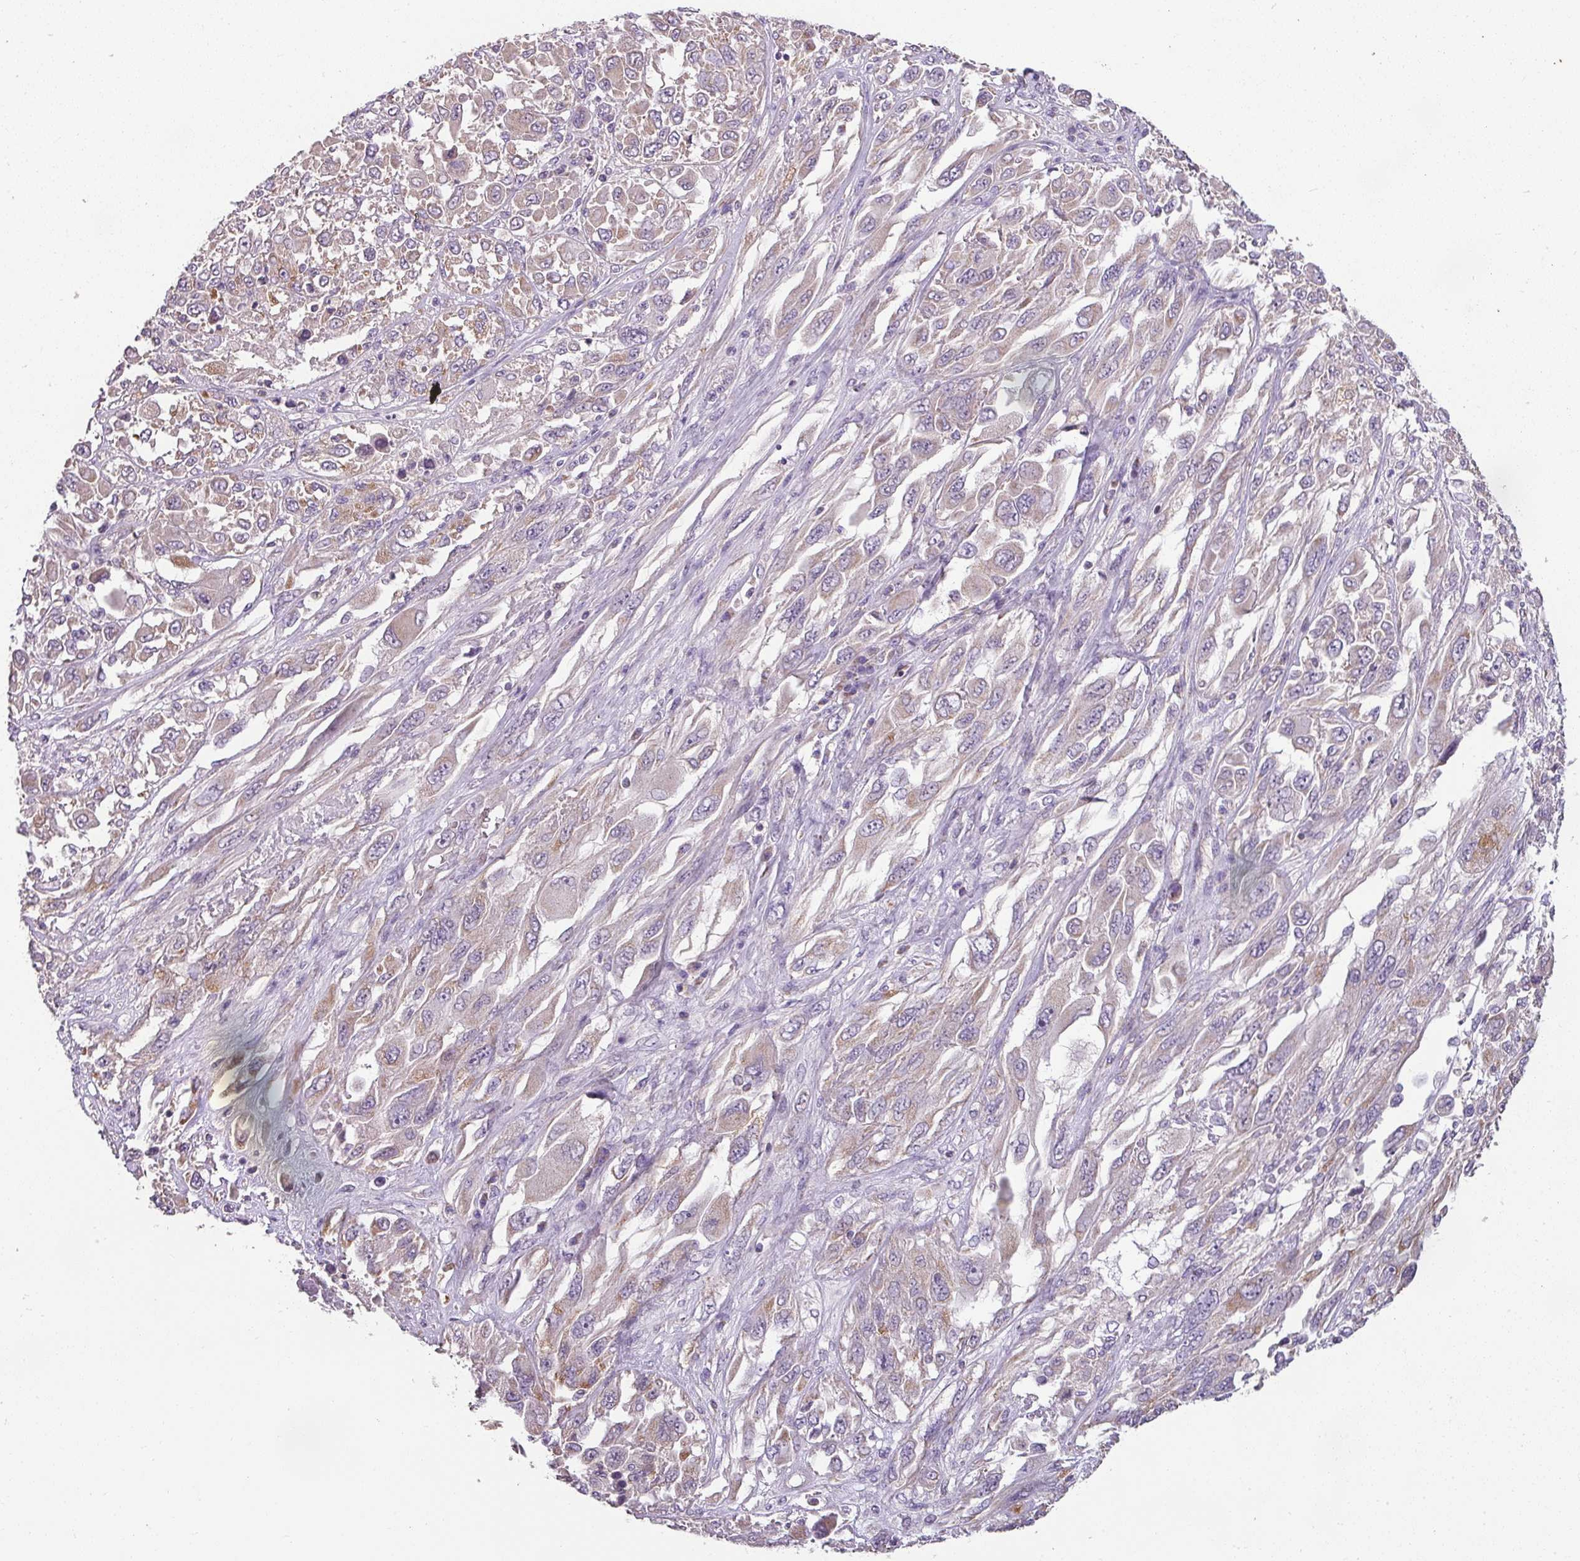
{"staining": {"intensity": "weak", "quantity": "25%-75%", "location": "cytoplasmic/membranous"}, "tissue": "melanoma", "cell_type": "Tumor cells", "image_type": "cancer", "snomed": [{"axis": "morphology", "description": "Malignant melanoma, NOS"}, {"axis": "topography", "description": "Skin"}], "caption": "Brown immunohistochemical staining in human malignant melanoma shows weak cytoplasmic/membranous expression in approximately 25%-75% of tumor cells.", "gene": "PALS2", "patient": {"sex": "female", "age": 91}}